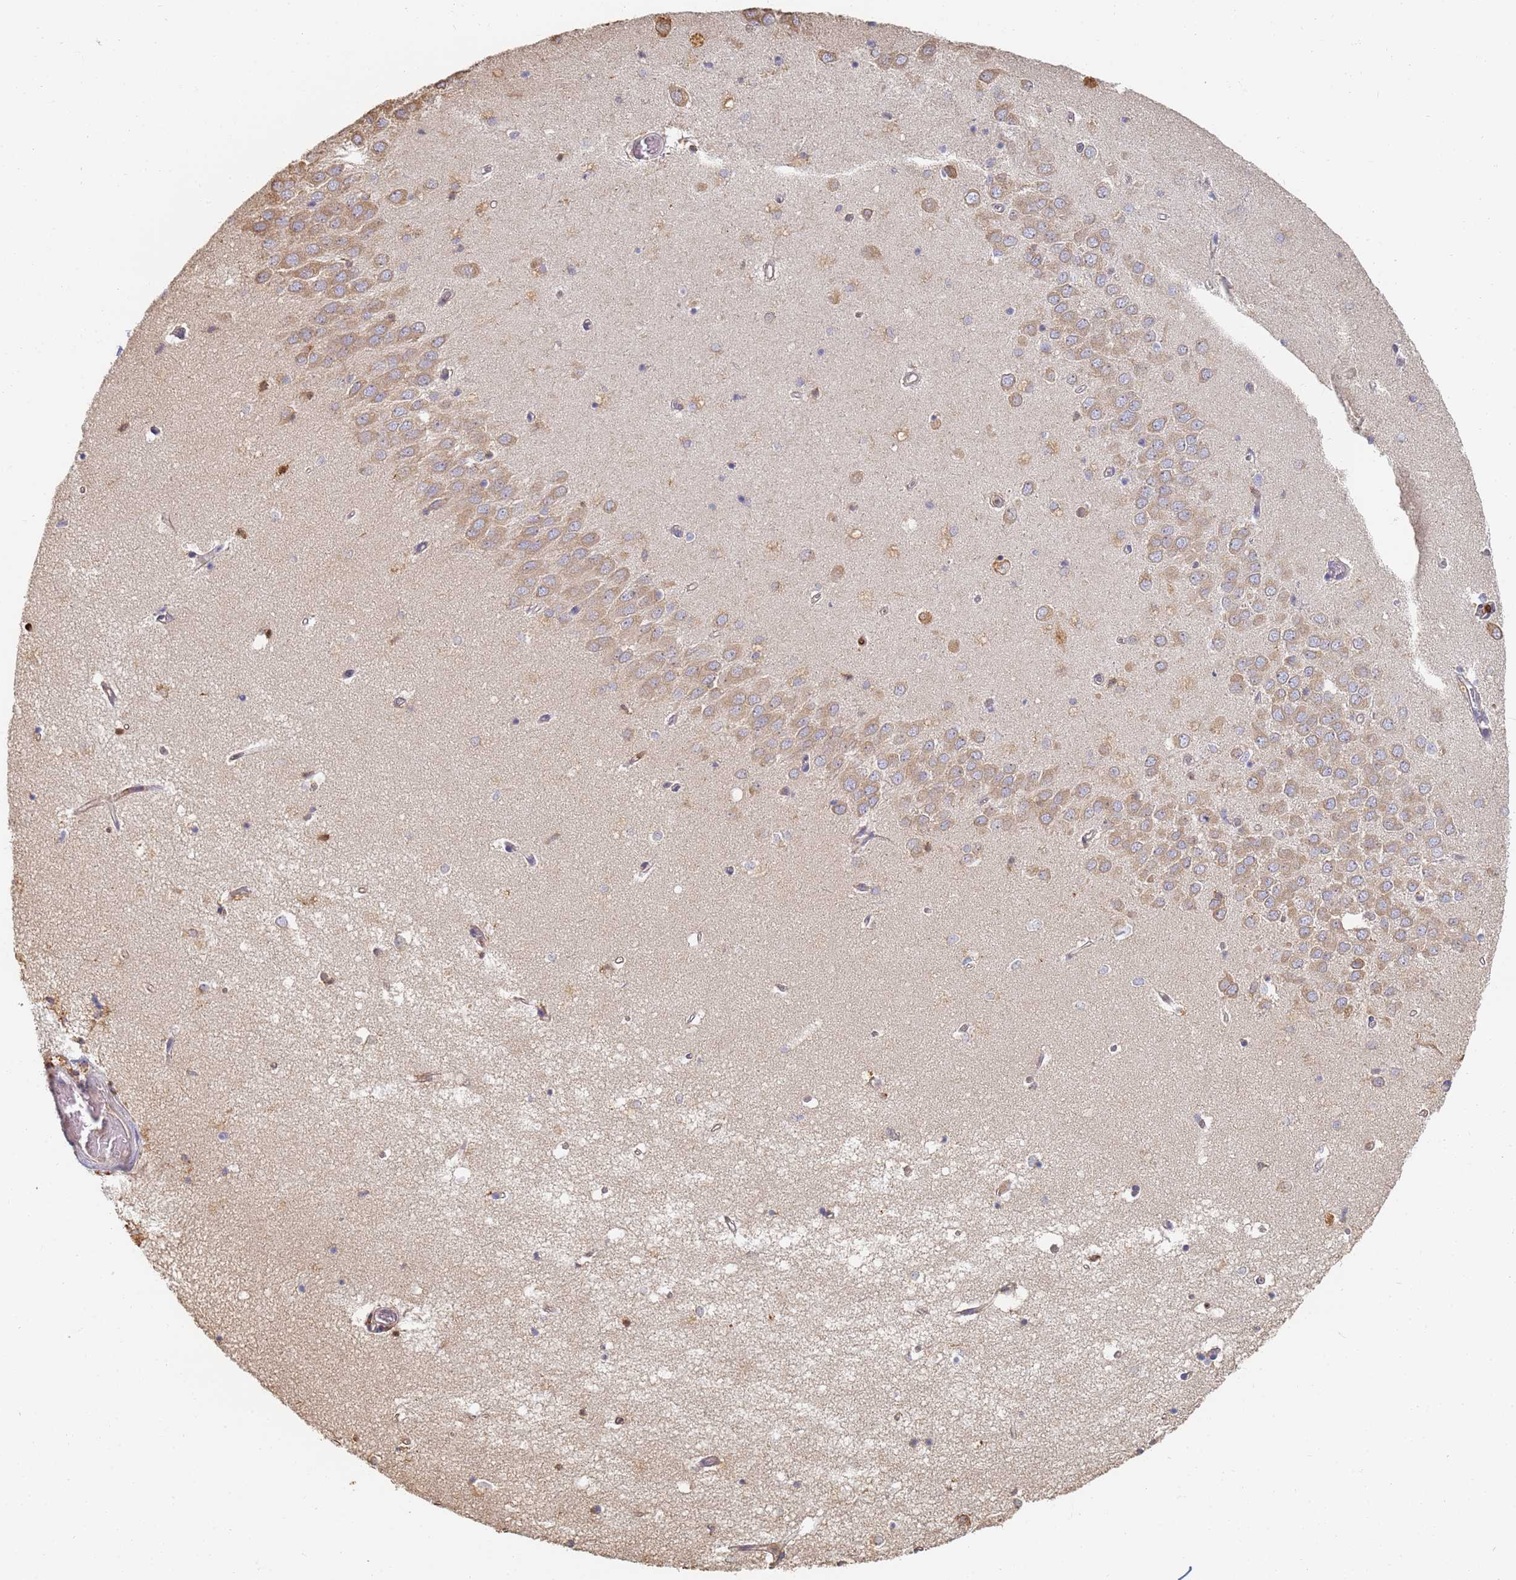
{"staining": {"intensity": "negative", "quantity": "none", "location": "none"}, "tissue": "hippocampus", "cell_type": "Glial cells", "image_type": "normal", "snomed": [{"axis": "morphology", "description": "Normal tissue, NOS"}, {"axis": "topography", "description": "Hippocampus"}], "caption": "IHC of normal hippocampus shows no expression in glial cells. Nuclei are stained in blue.", "gene": "BIN2", "patient": {"sex": "male", "age": 70}}